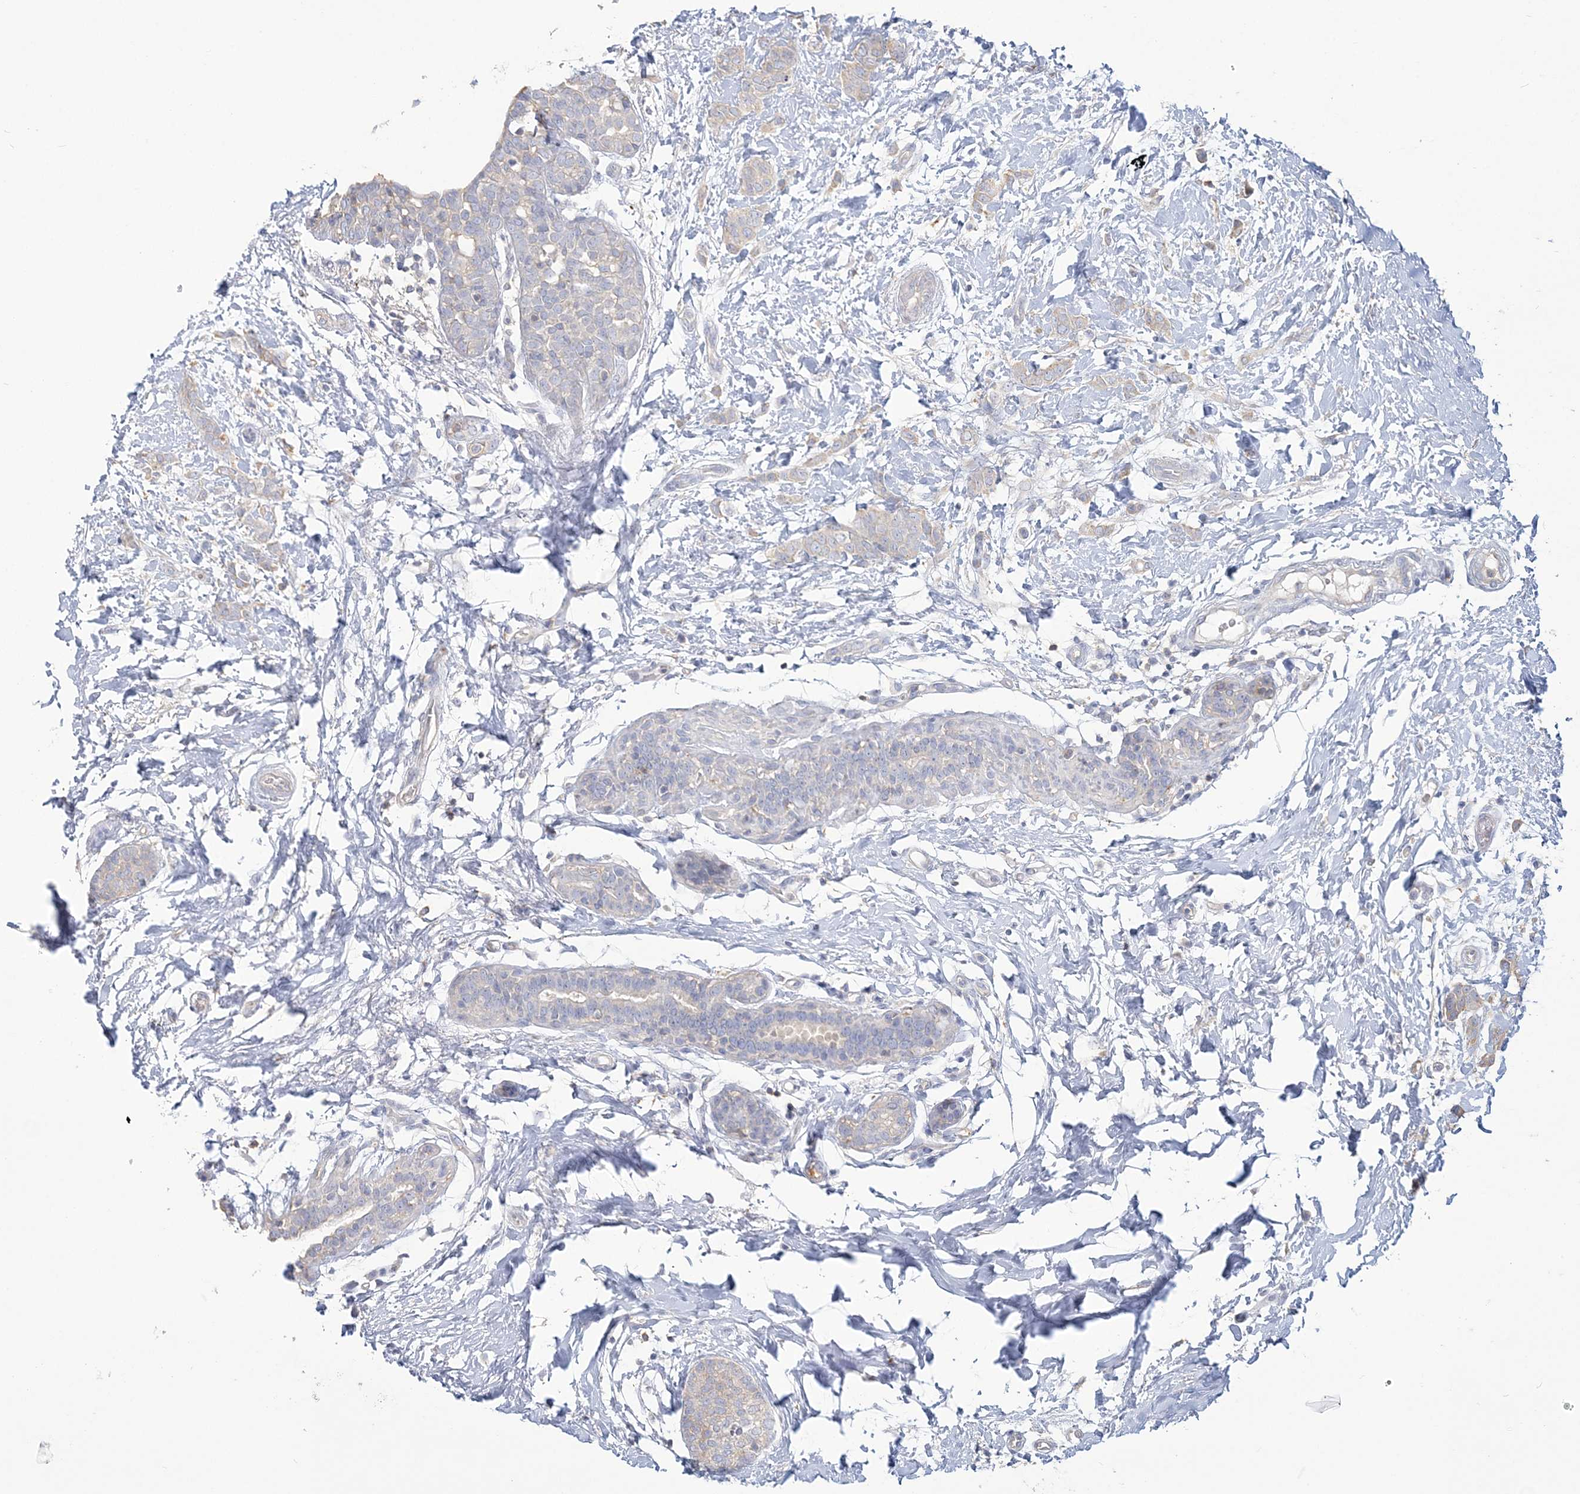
{"staining": {"intensity": "negative", "quantity": "none", "location": "none"}, "tissue": "breast cancer", "cell_type": "Tumor cells", "image_type": "cancer", "snomed": [{"axis": "morphology", "description": "Lobular carcinoma, in situ"}, {"axis": "morphology", "description": "Lobular carcinoma"}, {"axis": "topography", "description": "Breast"}], "caption": "Breast cancer was stained to show a protein in brown. There is no significant expression in tumor cells.", "gene": "ANKS1A", "patient": {"sex": "female", "age": 41}}